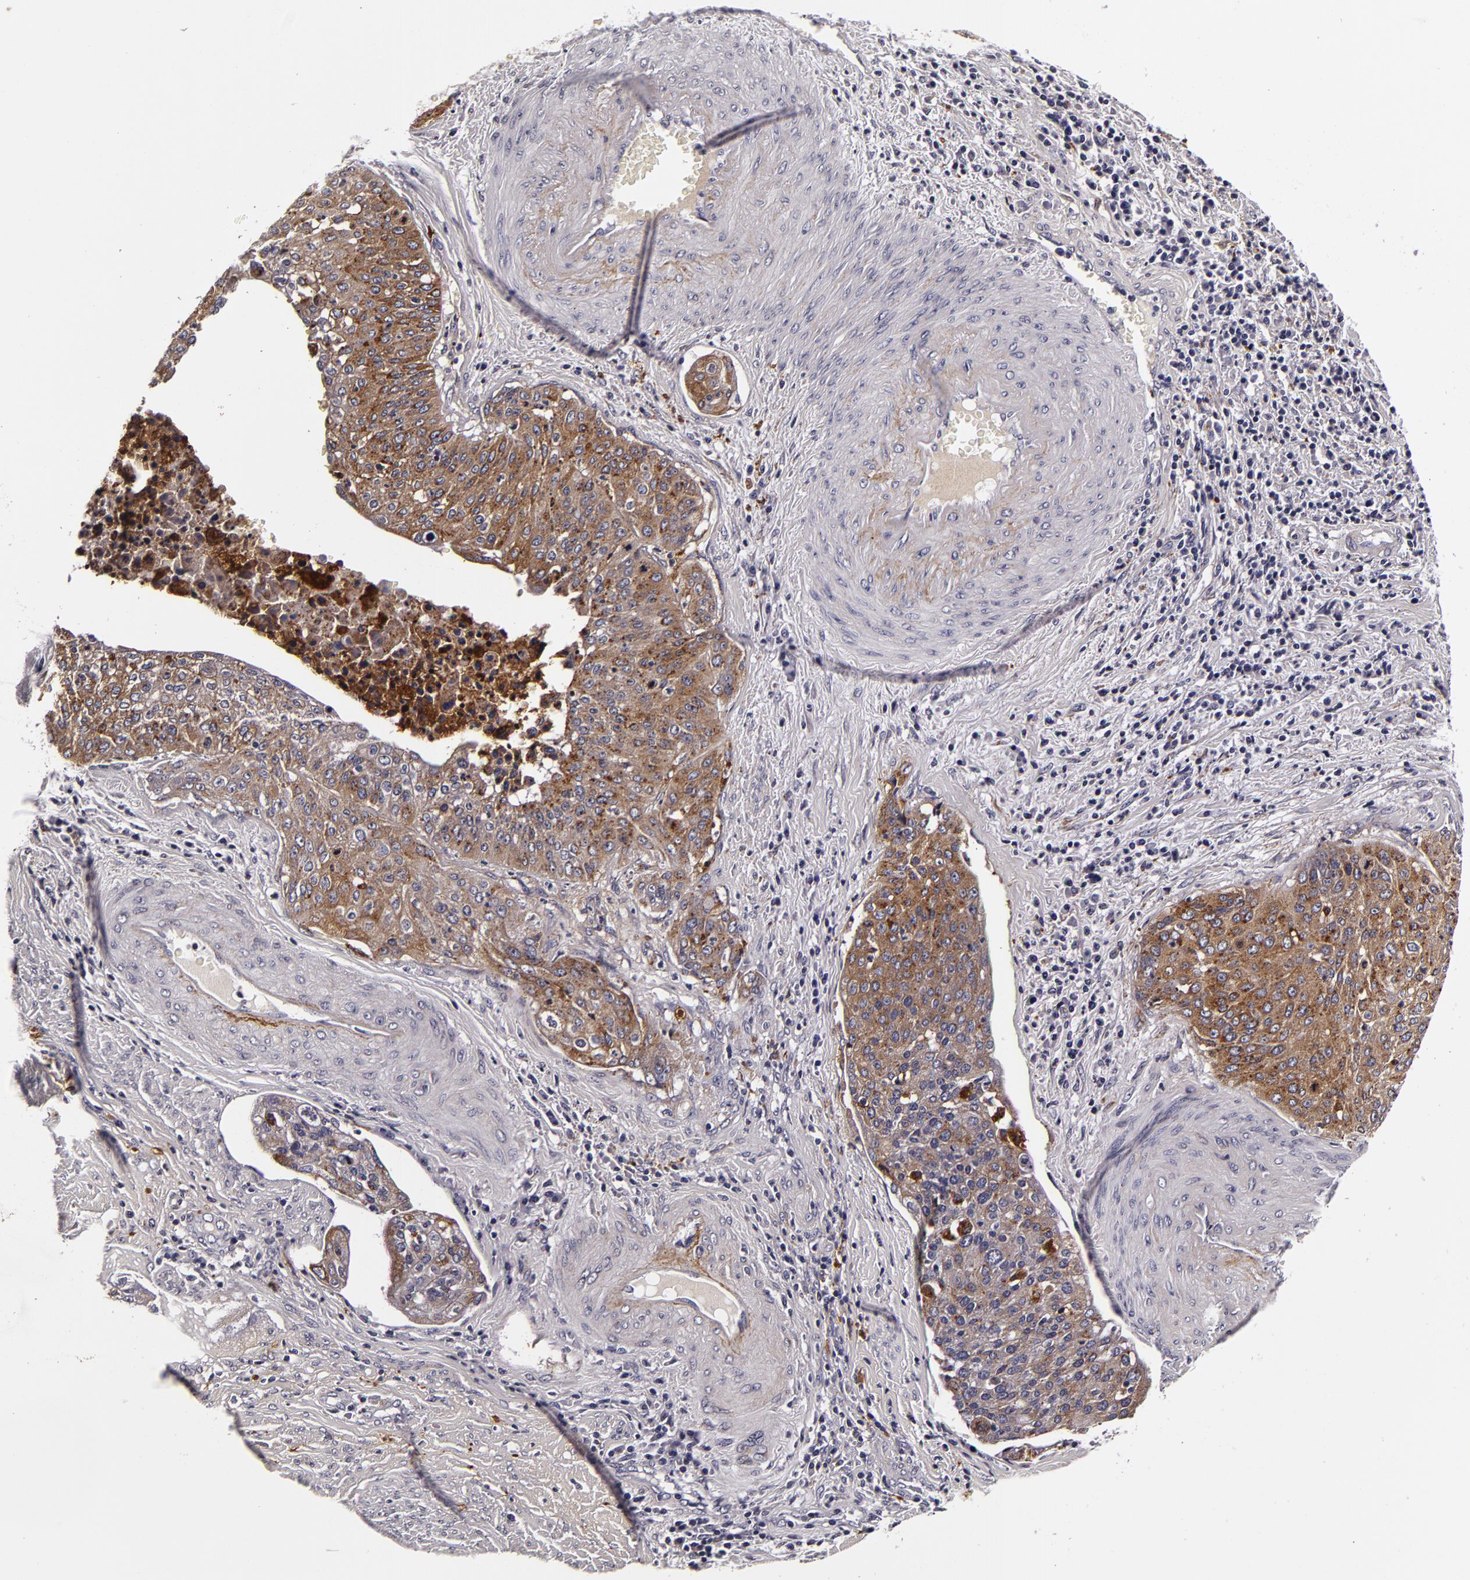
{"staining": {"intensity": "weak", "quantity": ">75%", "location": "cytoplasmic/membranous"}, "tissue": "cervical cancer", "cell_type": "Tumor cells", "image_type": "cancer", "snomed": [{"axis": "morphology", "description": "Squamous cell carcinoma, NOS"}, {"axis": "topography", "description": "Cervix"}], "caption": "Squamous cell carcinoma (cervical) stained for a protein displays weak cytoplasmic/membranous positivity in tumor cells. (Brightfield microscopy of DAB IHC at high magnification).", "gene": "LGALS3BP", "patient": {"sex": "female", "age": 41}}